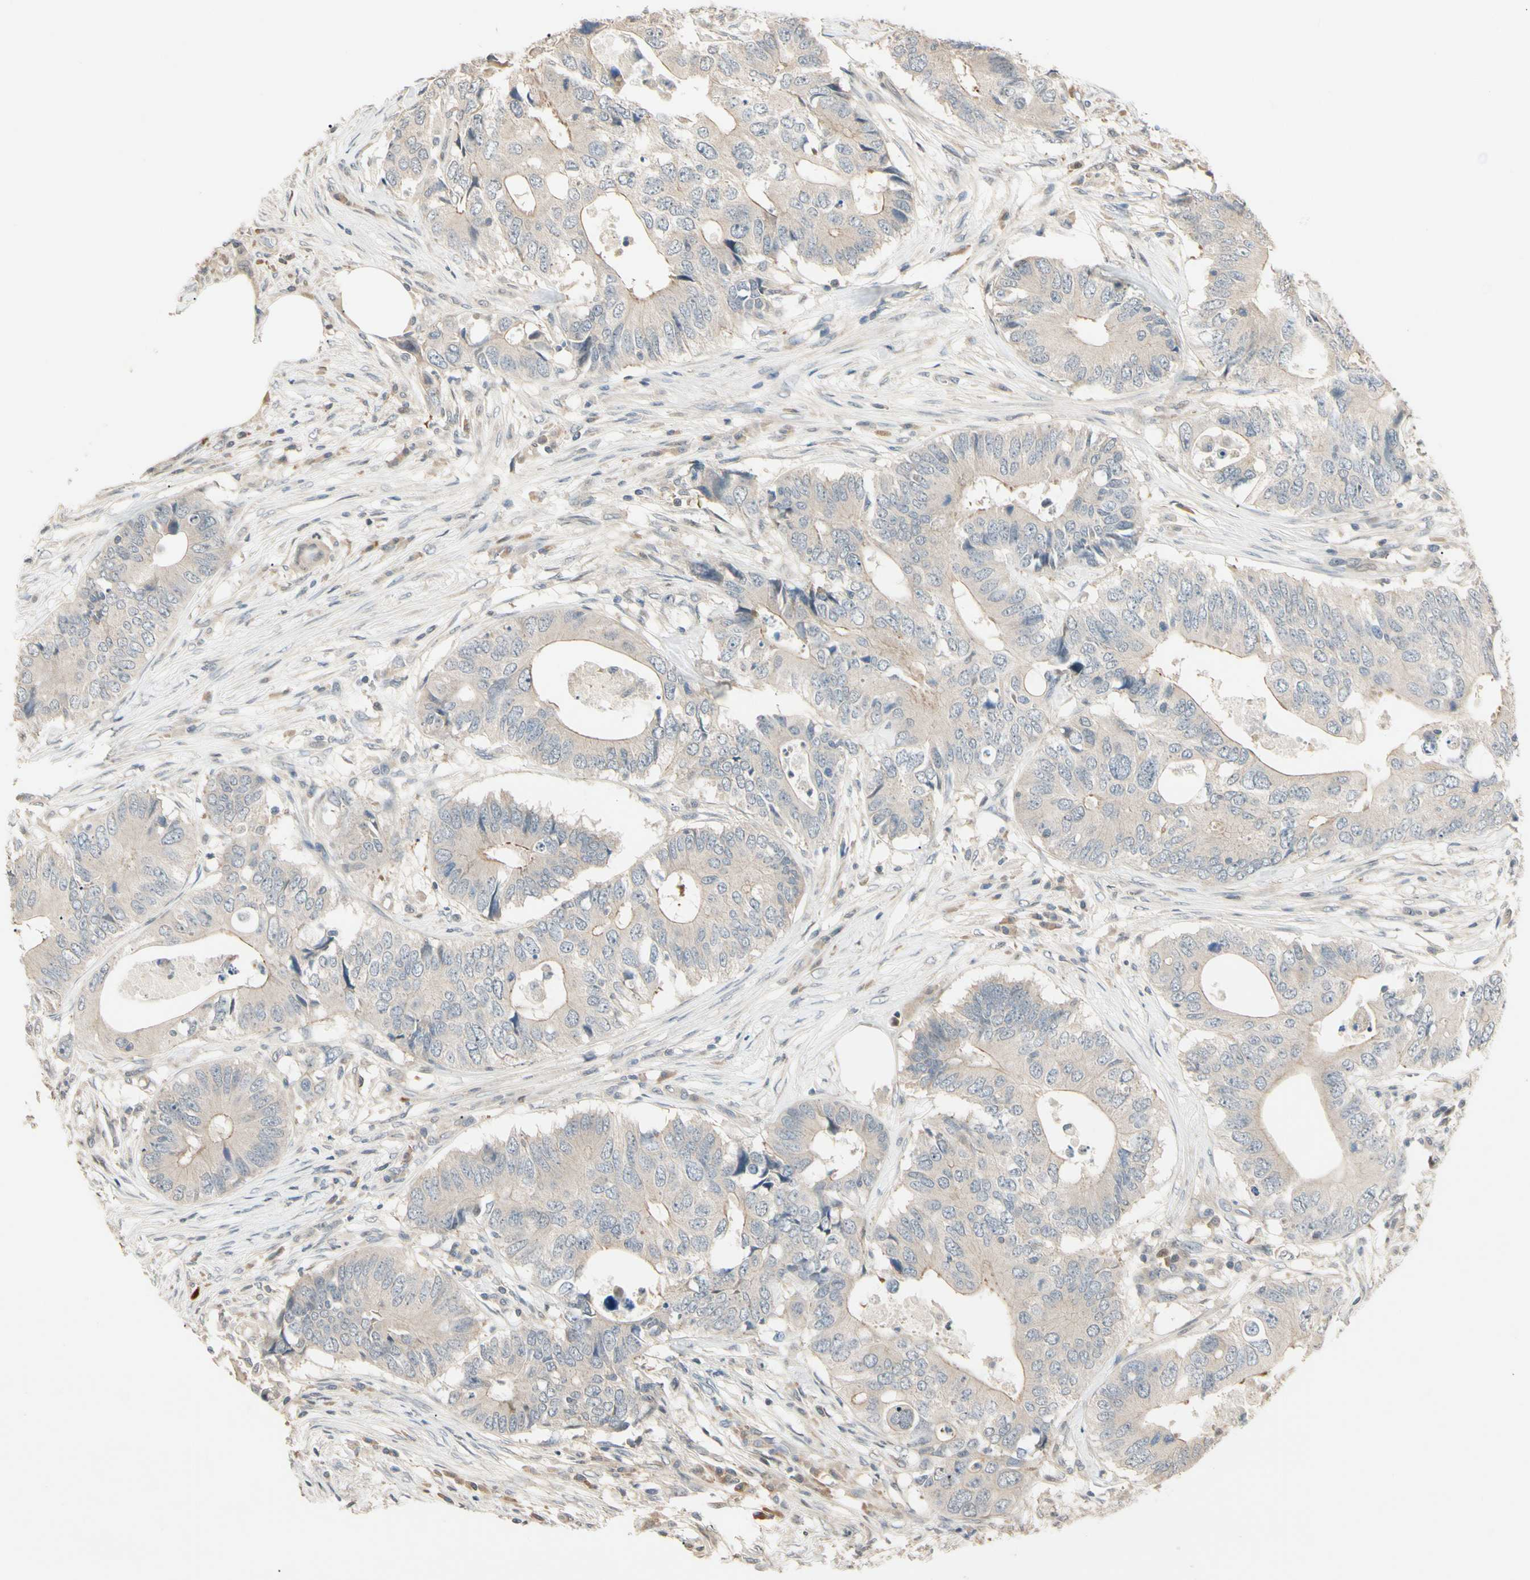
{"staining": {"intensity": "weak", "quantity": "<25%", "location": "cytoplasmic/membranous"}, "tissue": "colorectal cancer", "cell_type": "Tumor cells", "image_type": "cancer", "snomed": [{"axis": "morphology", "description": "Adenocarcinoma, NOS"}, {"axis": "topography", "description": "Colon"}], "caption": "Photomicrograph shows no protein staining in tumor cells of colorectal cancer (adenocarcinoma) tissue.", "gene": "P3H2", "patient": {"sex": "male", "age": 71}}